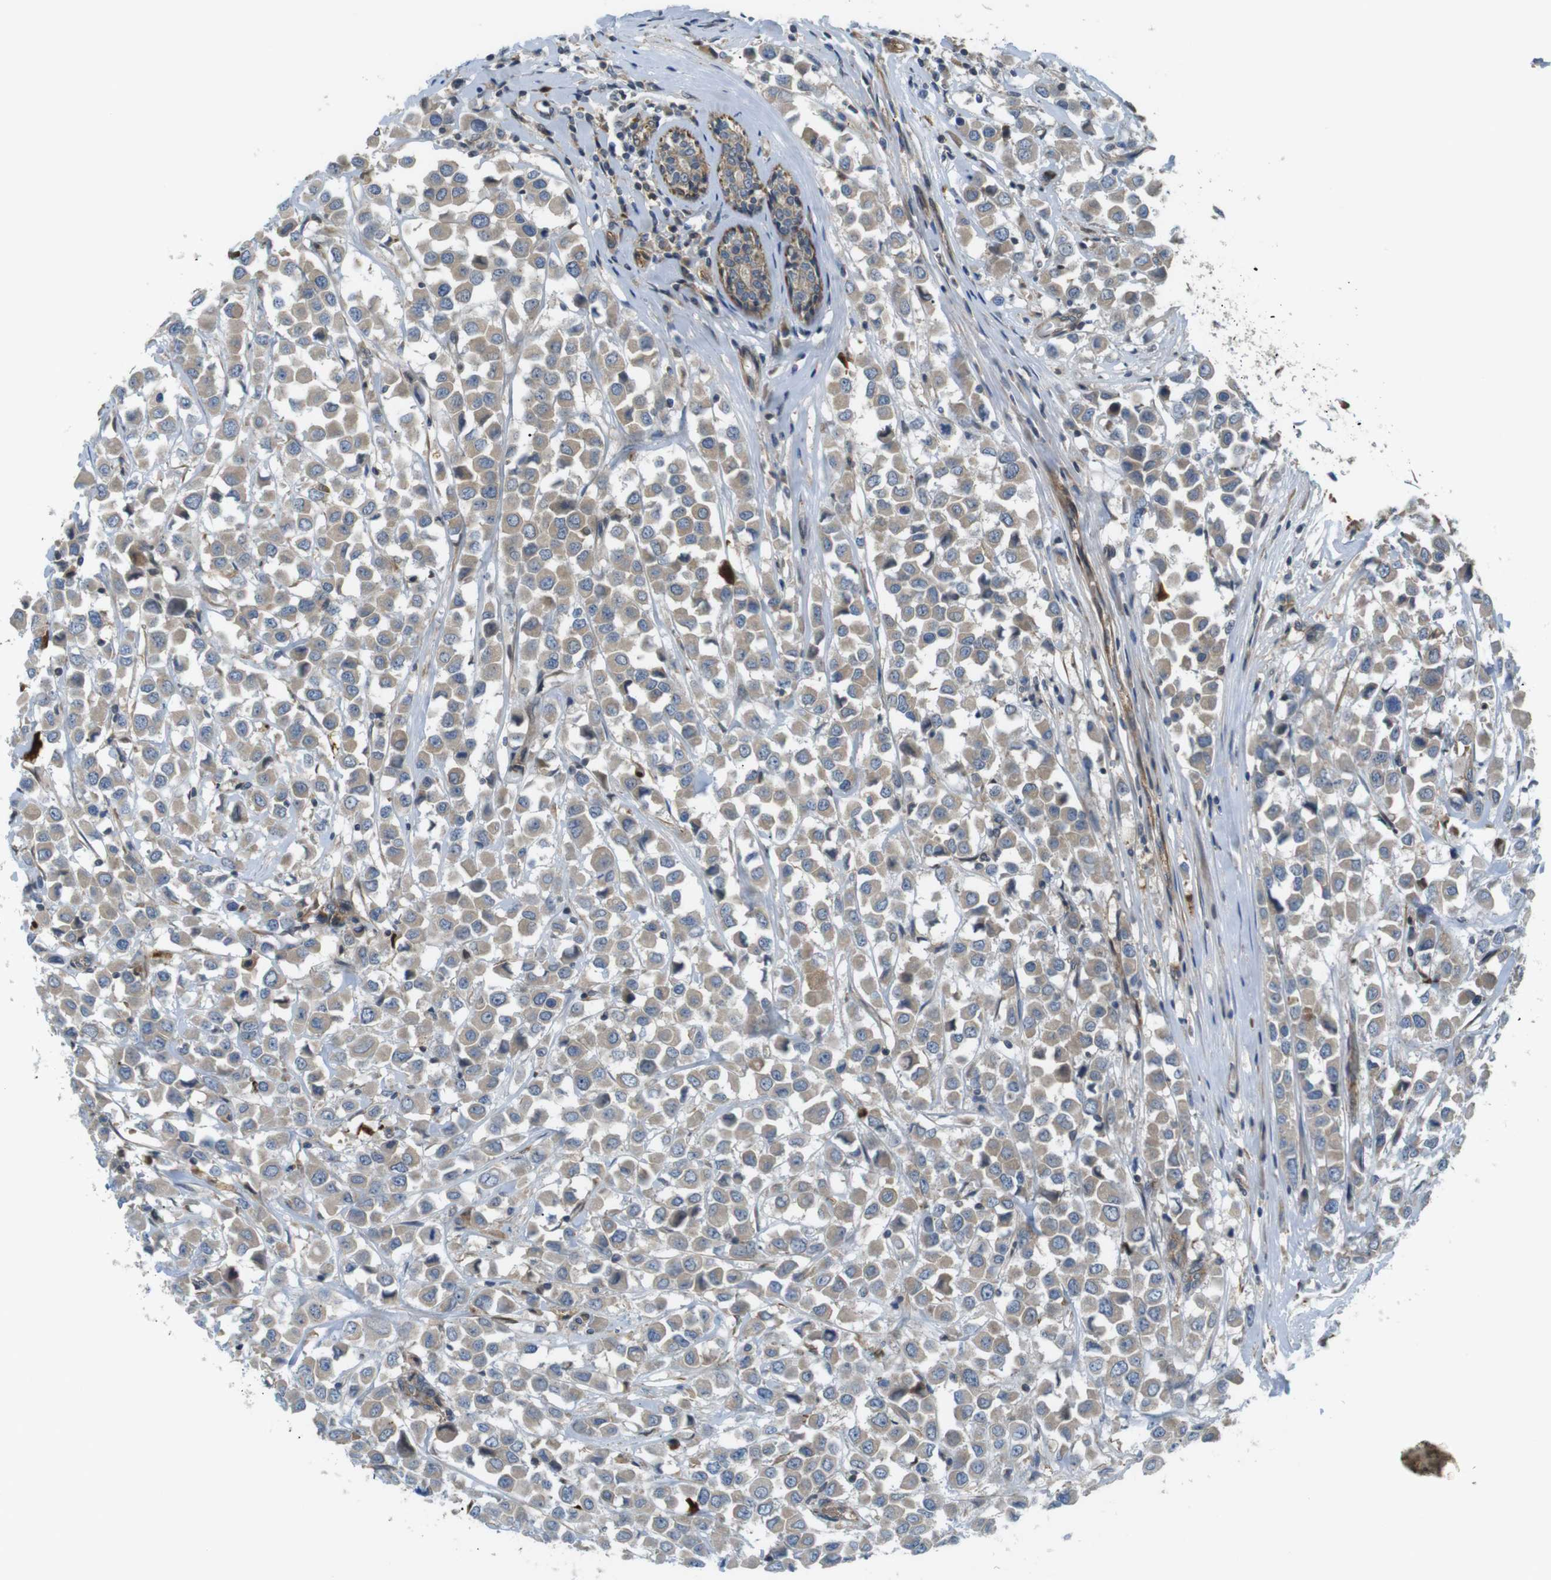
{"staining": {"intensity": "moderate", "quantity": ">75%", "location": "cytoplasmic/membranous"}, "tissue": "breast cancer", "cell_type": "Tumor cells", "image_type": "cancer", "snomed": [{"axis": "morphology", "description": "Duct carcinoma"}, {"axis": "topography", "description": "Breast"}], "caption": "High-magnification brightfield microscopy of breast cancer stained with DAB (3,3'-diaminobenzidine) (brown) and counterstained with hematoxylin (blue). tumor cells exhibit moderate cytoplasmic/membranous expression is identified in about>75% of cells.", "gene": "TSC1", "patient": {"sex": "female", "age": 61}}